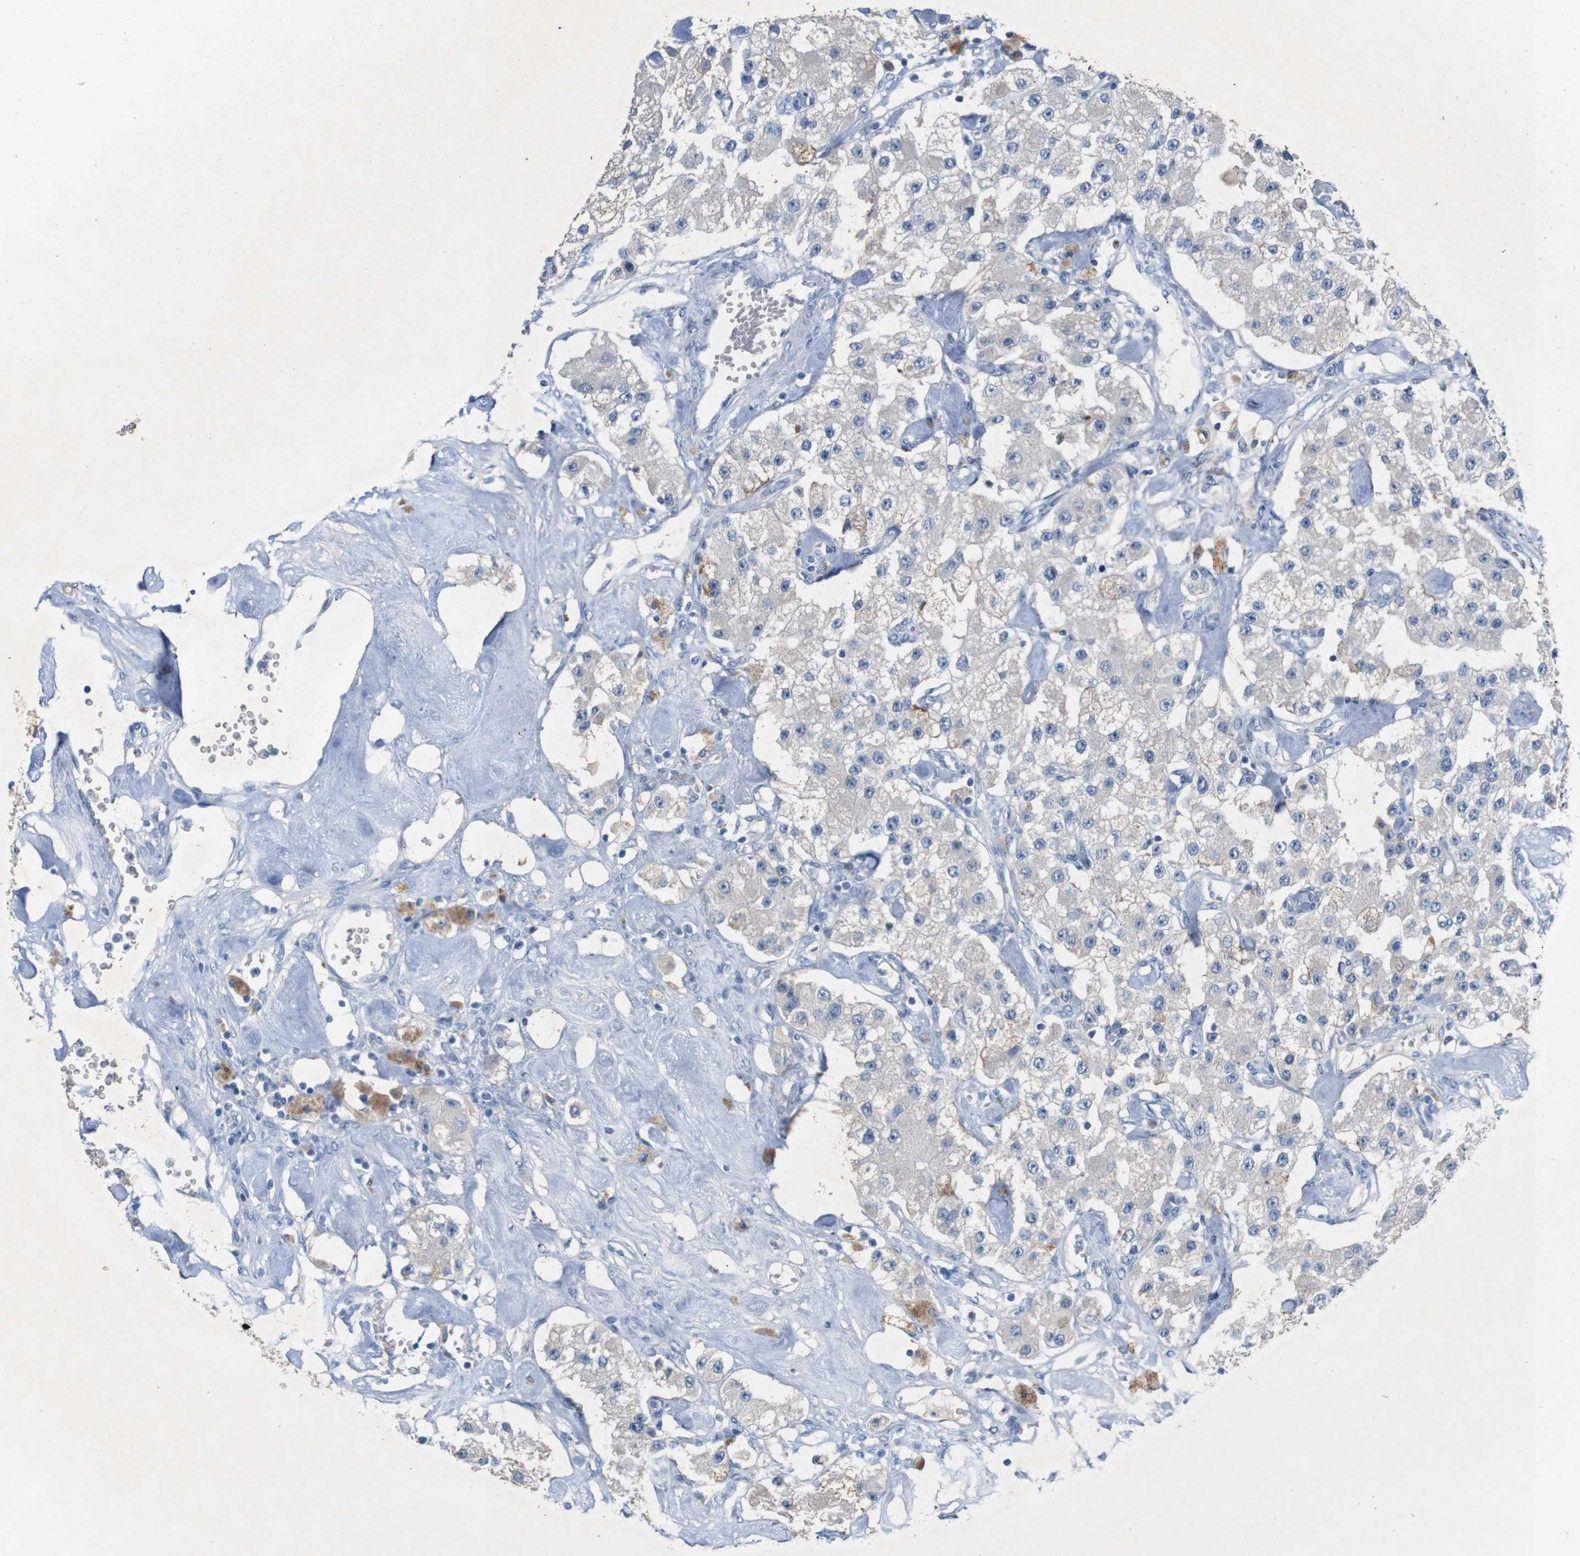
{"staining": {"intensity": "negative", "quantity": "none", "location": "none"}, "tissue": "carcinoid", "cell_type": "Tumor cells", "image_type": "cancer", "snomed": [{"axis": "morphology", "description": "Carcinoid, malignant, NOS"}, {"axis": "topography", "description": "Pancreas"}], "caption": "Photomicrograph shows no significant protein expression in tumor cells of carcinoid. (Immunohistochemistry, brightfield microscopy, high magnification).", "gene": "SLC2A8", "patient": {"sex": "male", "age": 41}}